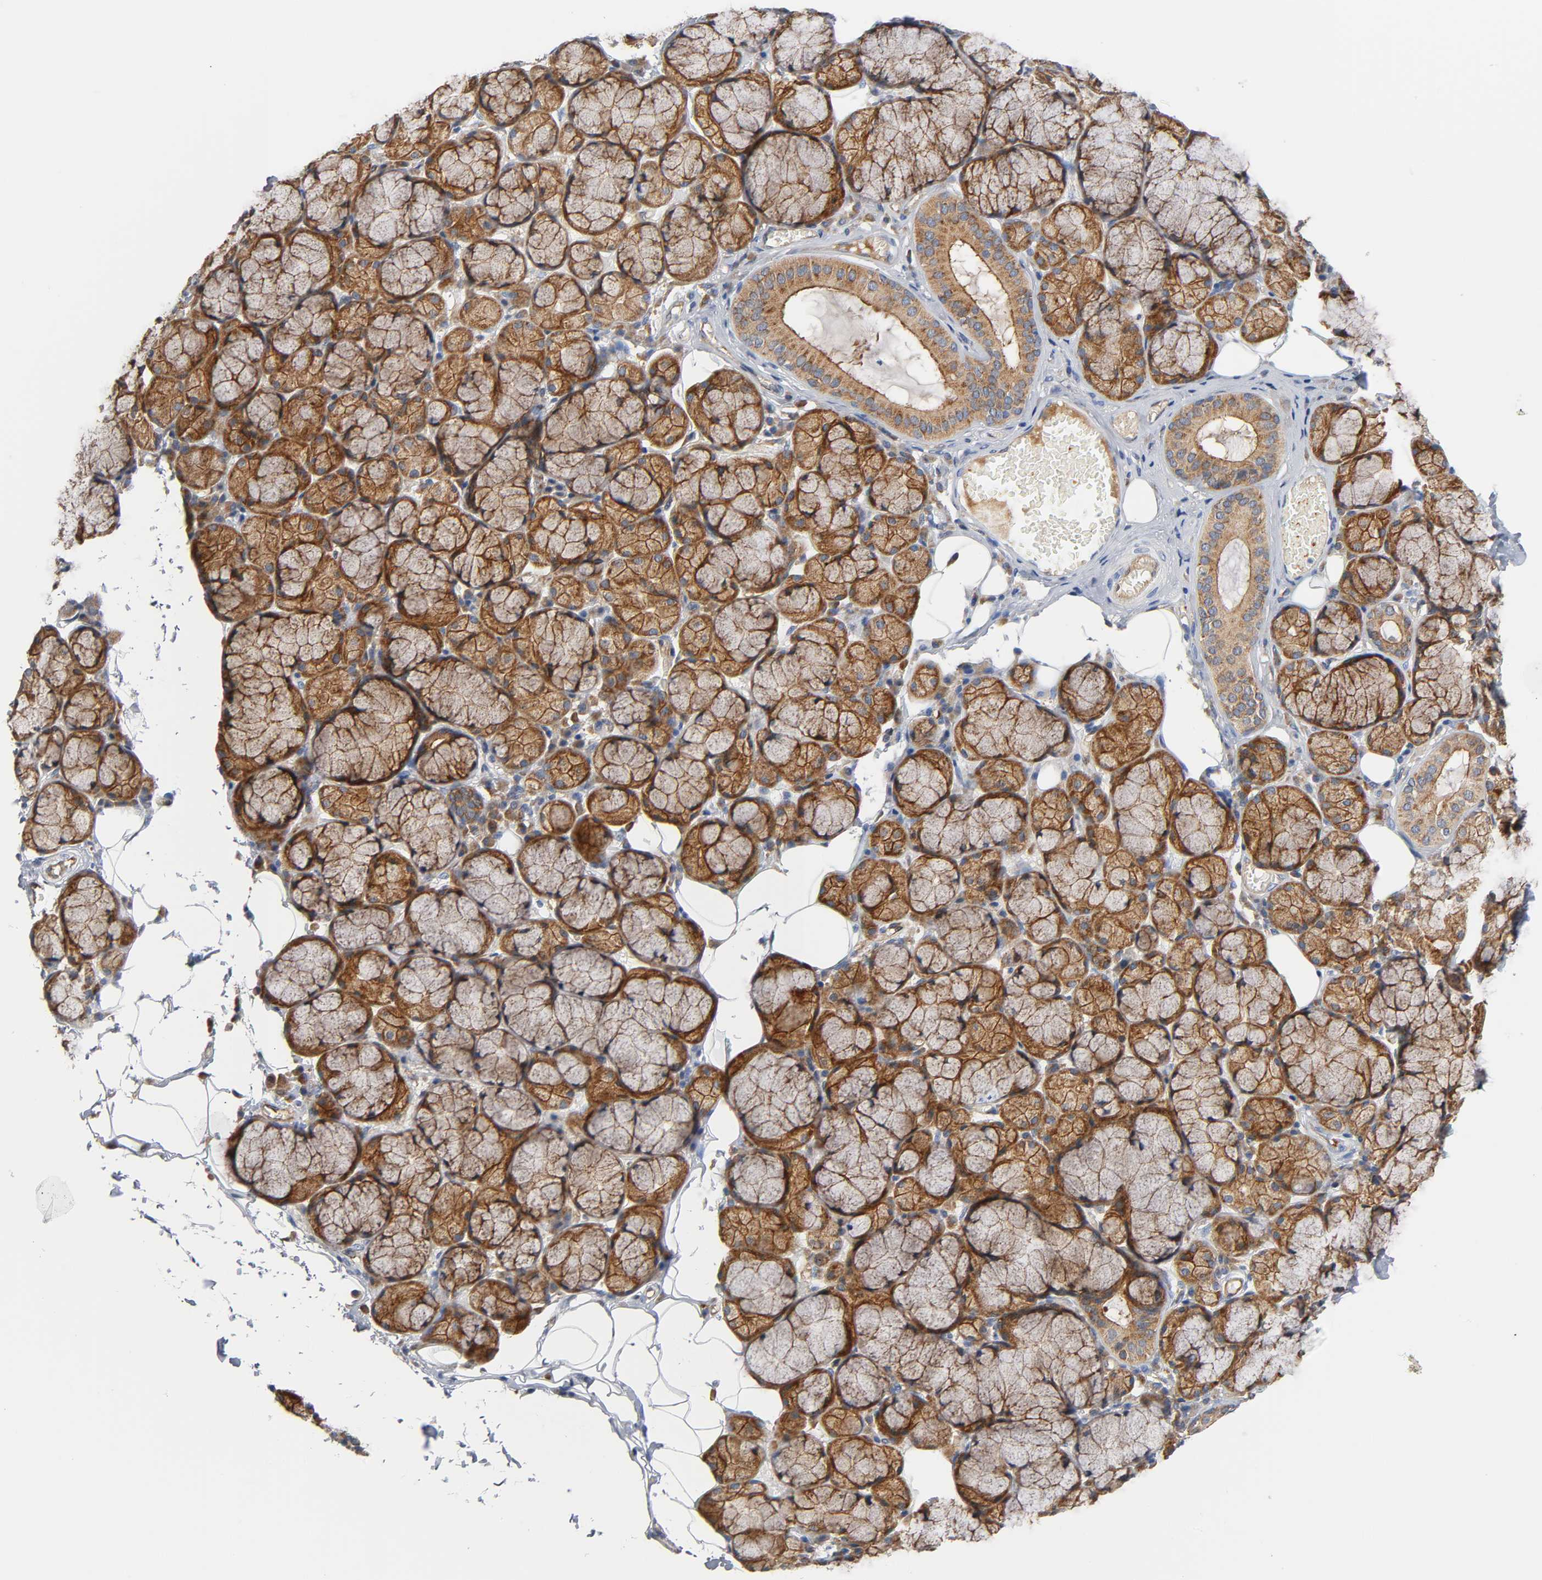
{"staining": {"intensity": "moderate", "quantity": ">75%", "location": "cytoplasmic/membranous"}, "tissue": "salivary gland", "cell_type": "Glandular cells", "image_type": "normal", "snomed": [{"axis": "morphology", "description": "Normal tissue, NOS"}, {"axis": "topography", "description": "Skeletal muscle"}, {"axis": "topography", "description": "Oral tissue"}, {"axis": "topography", "description": "Salivary gland"}, {"axis": "topography", "description": "Peripheral nerve tissue"}], "caption": "Unremarkable salivary gland exhibits moderate cytoplasmic/membranous staining in approximately >75% of glandular cells, visualized by immunohistochemistry.", "gene": "CD2AP", "patient": {"sex": "male", "age": 54}}